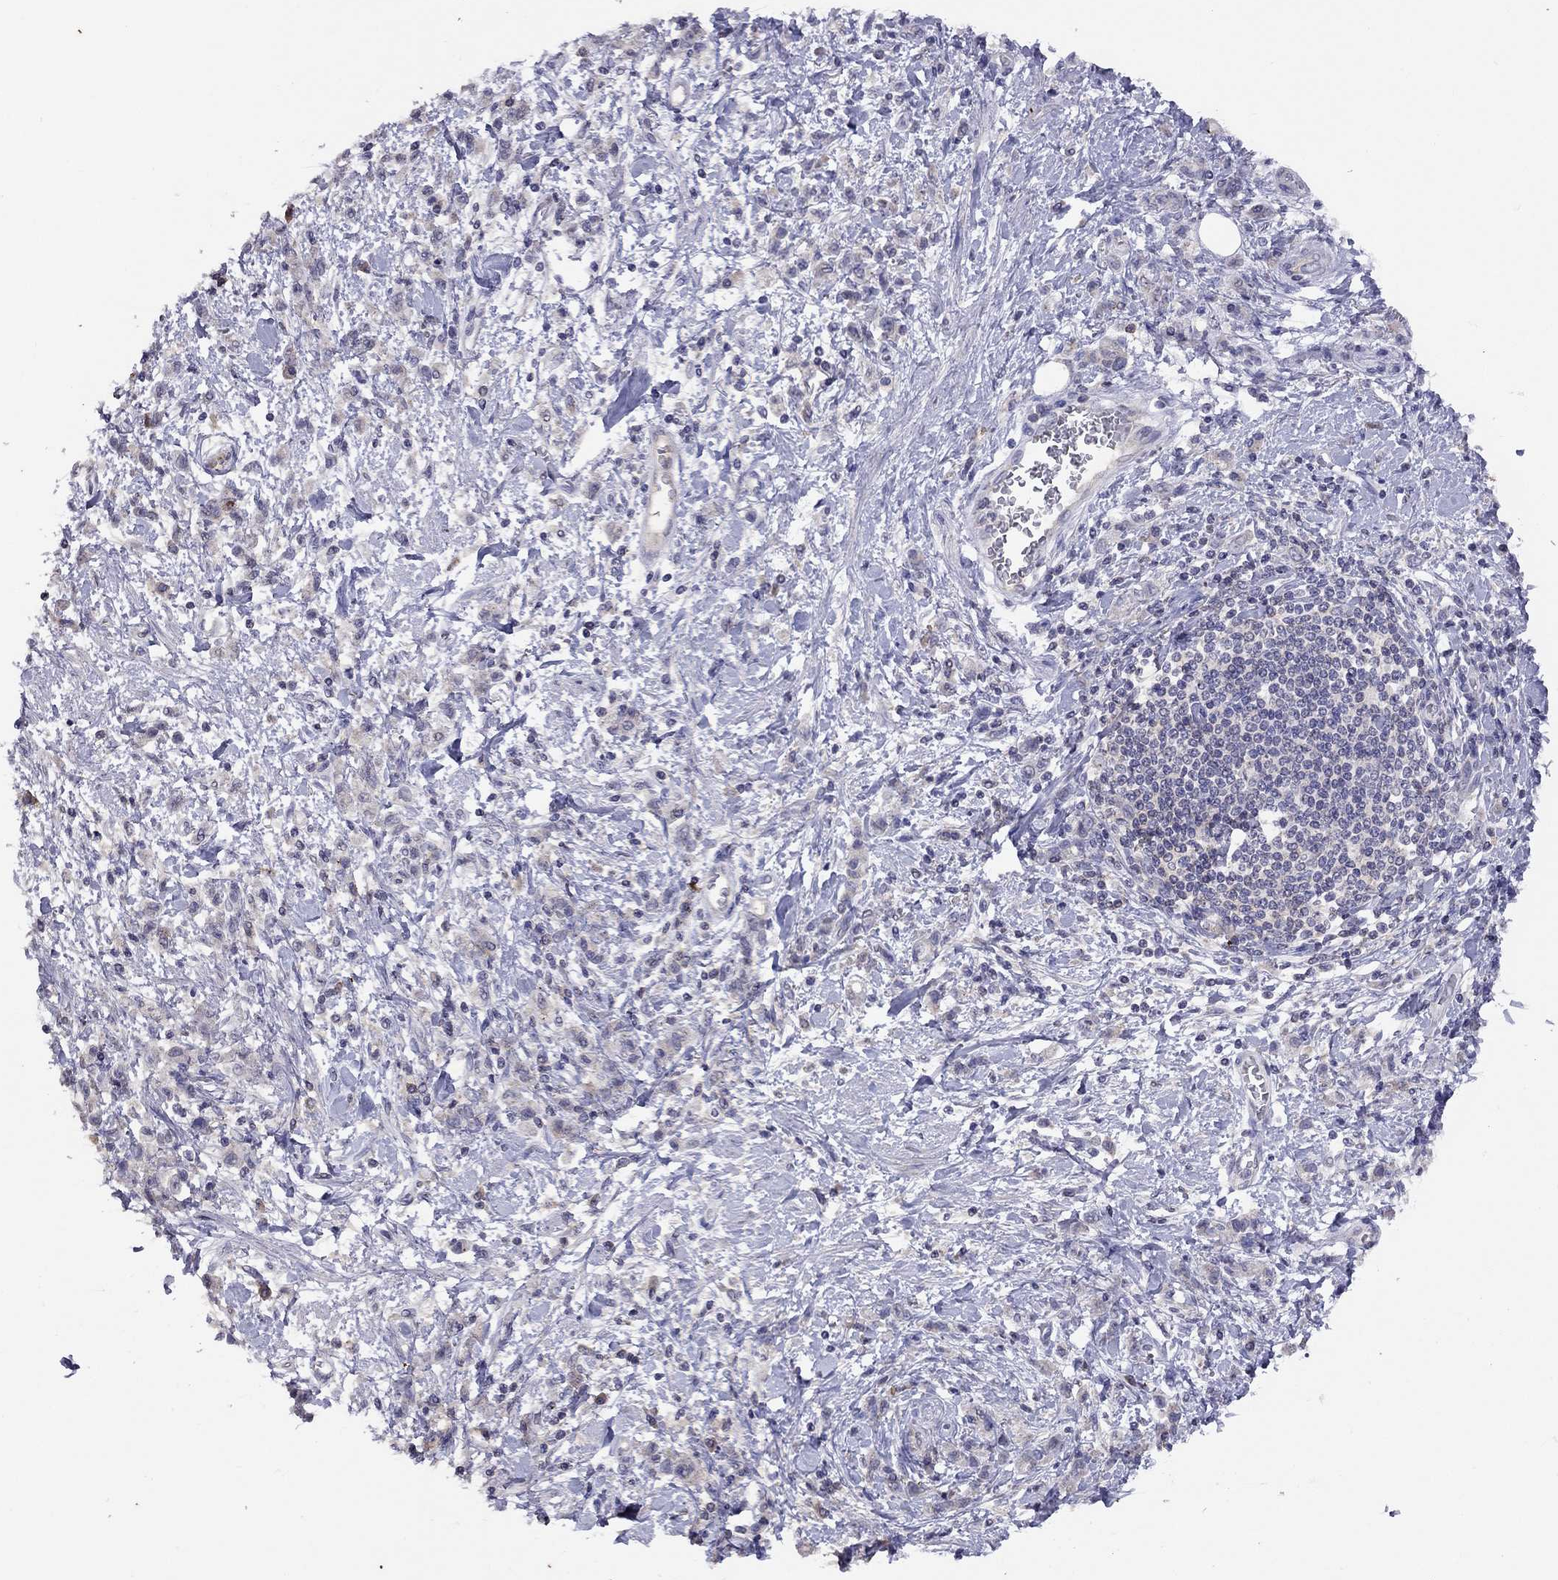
{"staining": {"intensity": "negative", "quantity": "none", "location": "none"}, "tissue": "stomach cancer", "cell_type": "Tumor cells", "image_type": "cancer", "snomed": [{"axis": "morphology", "description": "Adenocarcinoma, NOS"}, {"axis": "topography", "description": "Stomach"}], "caption": "High power microscopy micrograph of an immunohistochemistry photomicrograph of stomach adenocarcinoma, revealing no significant positivity in tumor cells.", "gene": "RTP5", "patient": {"sex": "male", "age": 77}}